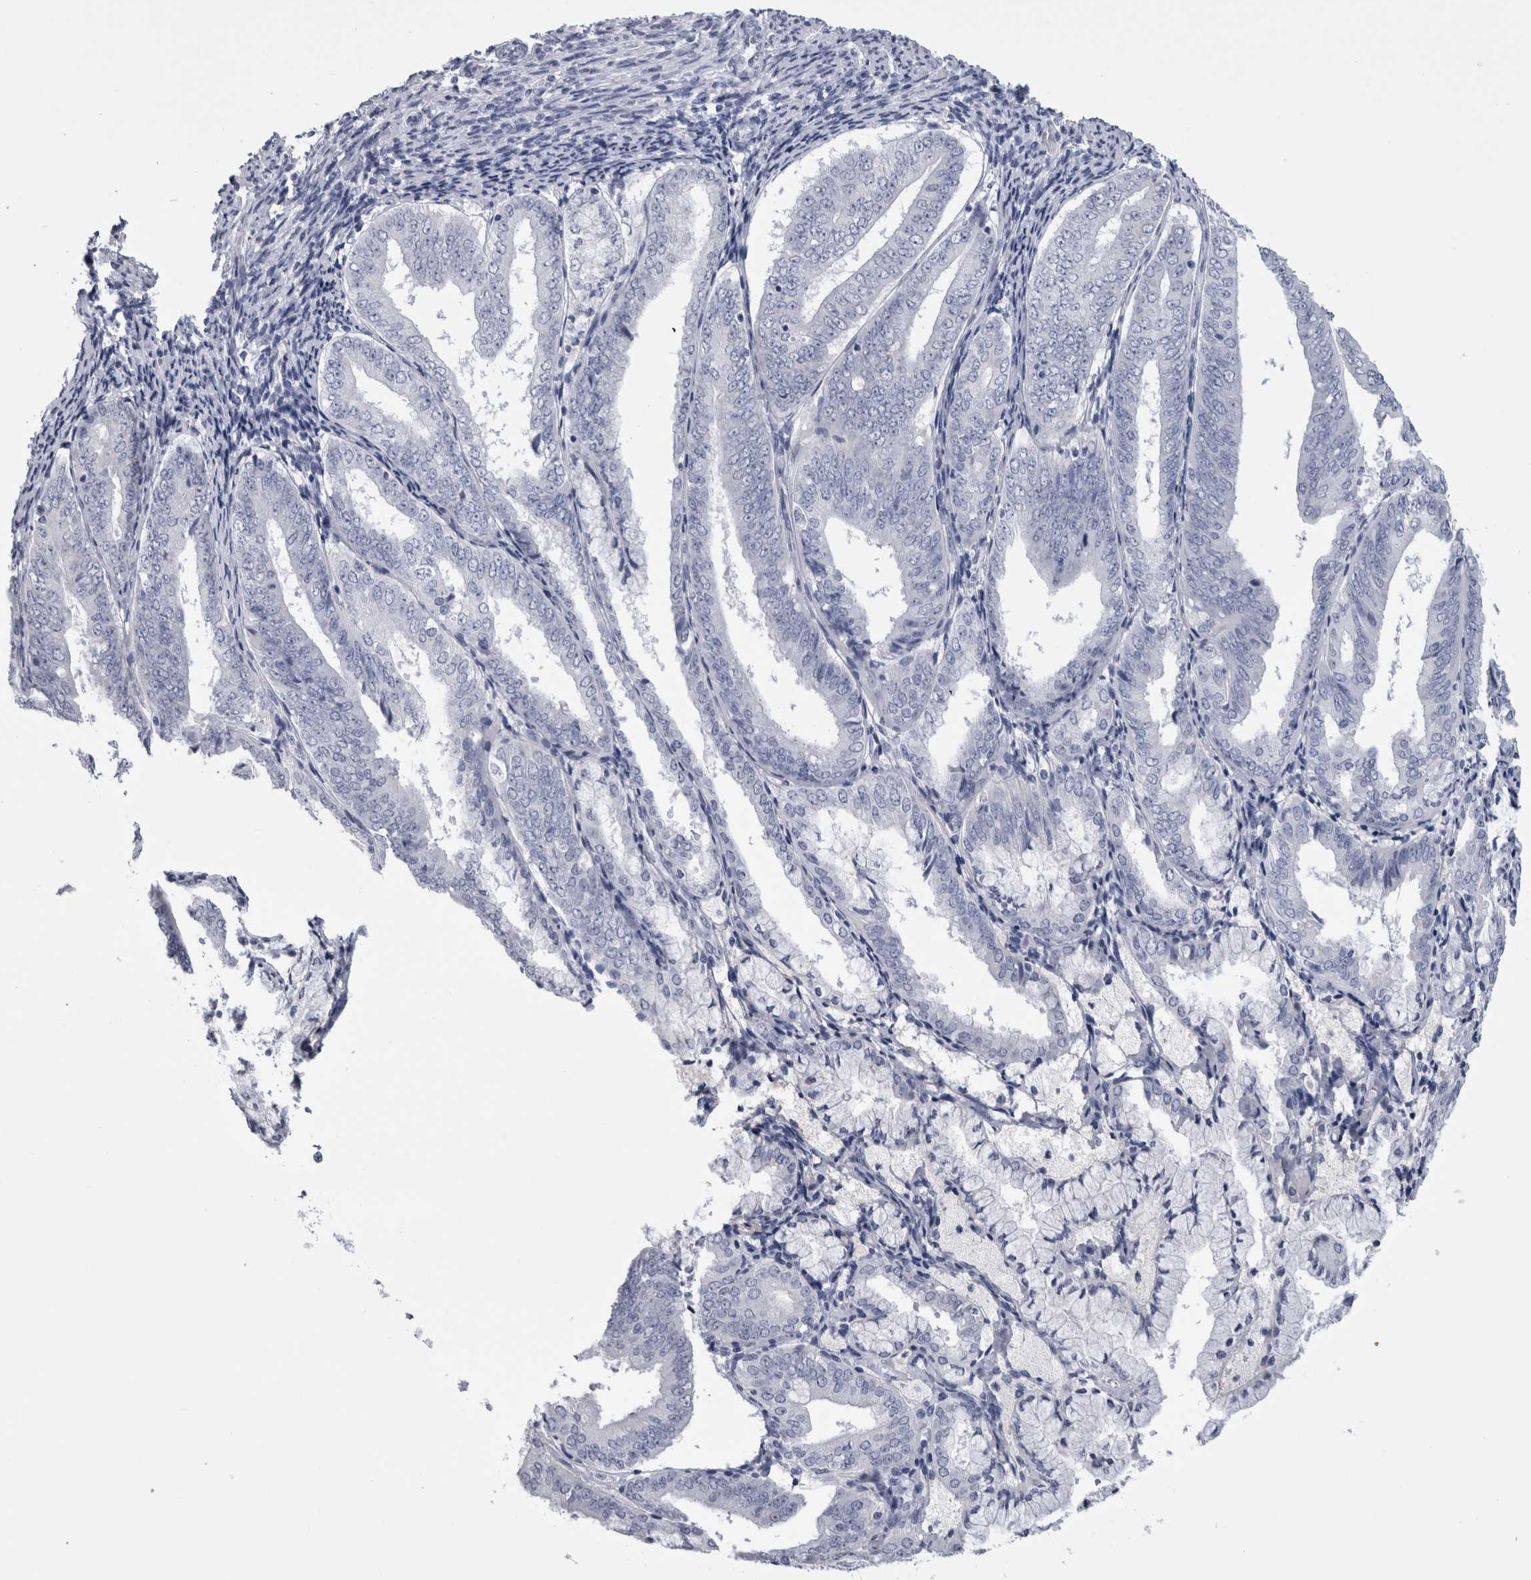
{"staining": {"intensity": "negative", "quantity": "none", "location": "none"}, "tissue": "endometrial cancer", "cell_type": "Tumor cells", "image_type": "cancer", "snomed": [{"axis": "morphology", "description": "Adenocarcinoma, NOS"}, {"axis": "topography", "description": "Endometrium"}], "caption": "IHC of endometrial cancer displays no expression in tumor cells.", "gene": "PAX5", "patient": {"sex": "female", "age": 63}}